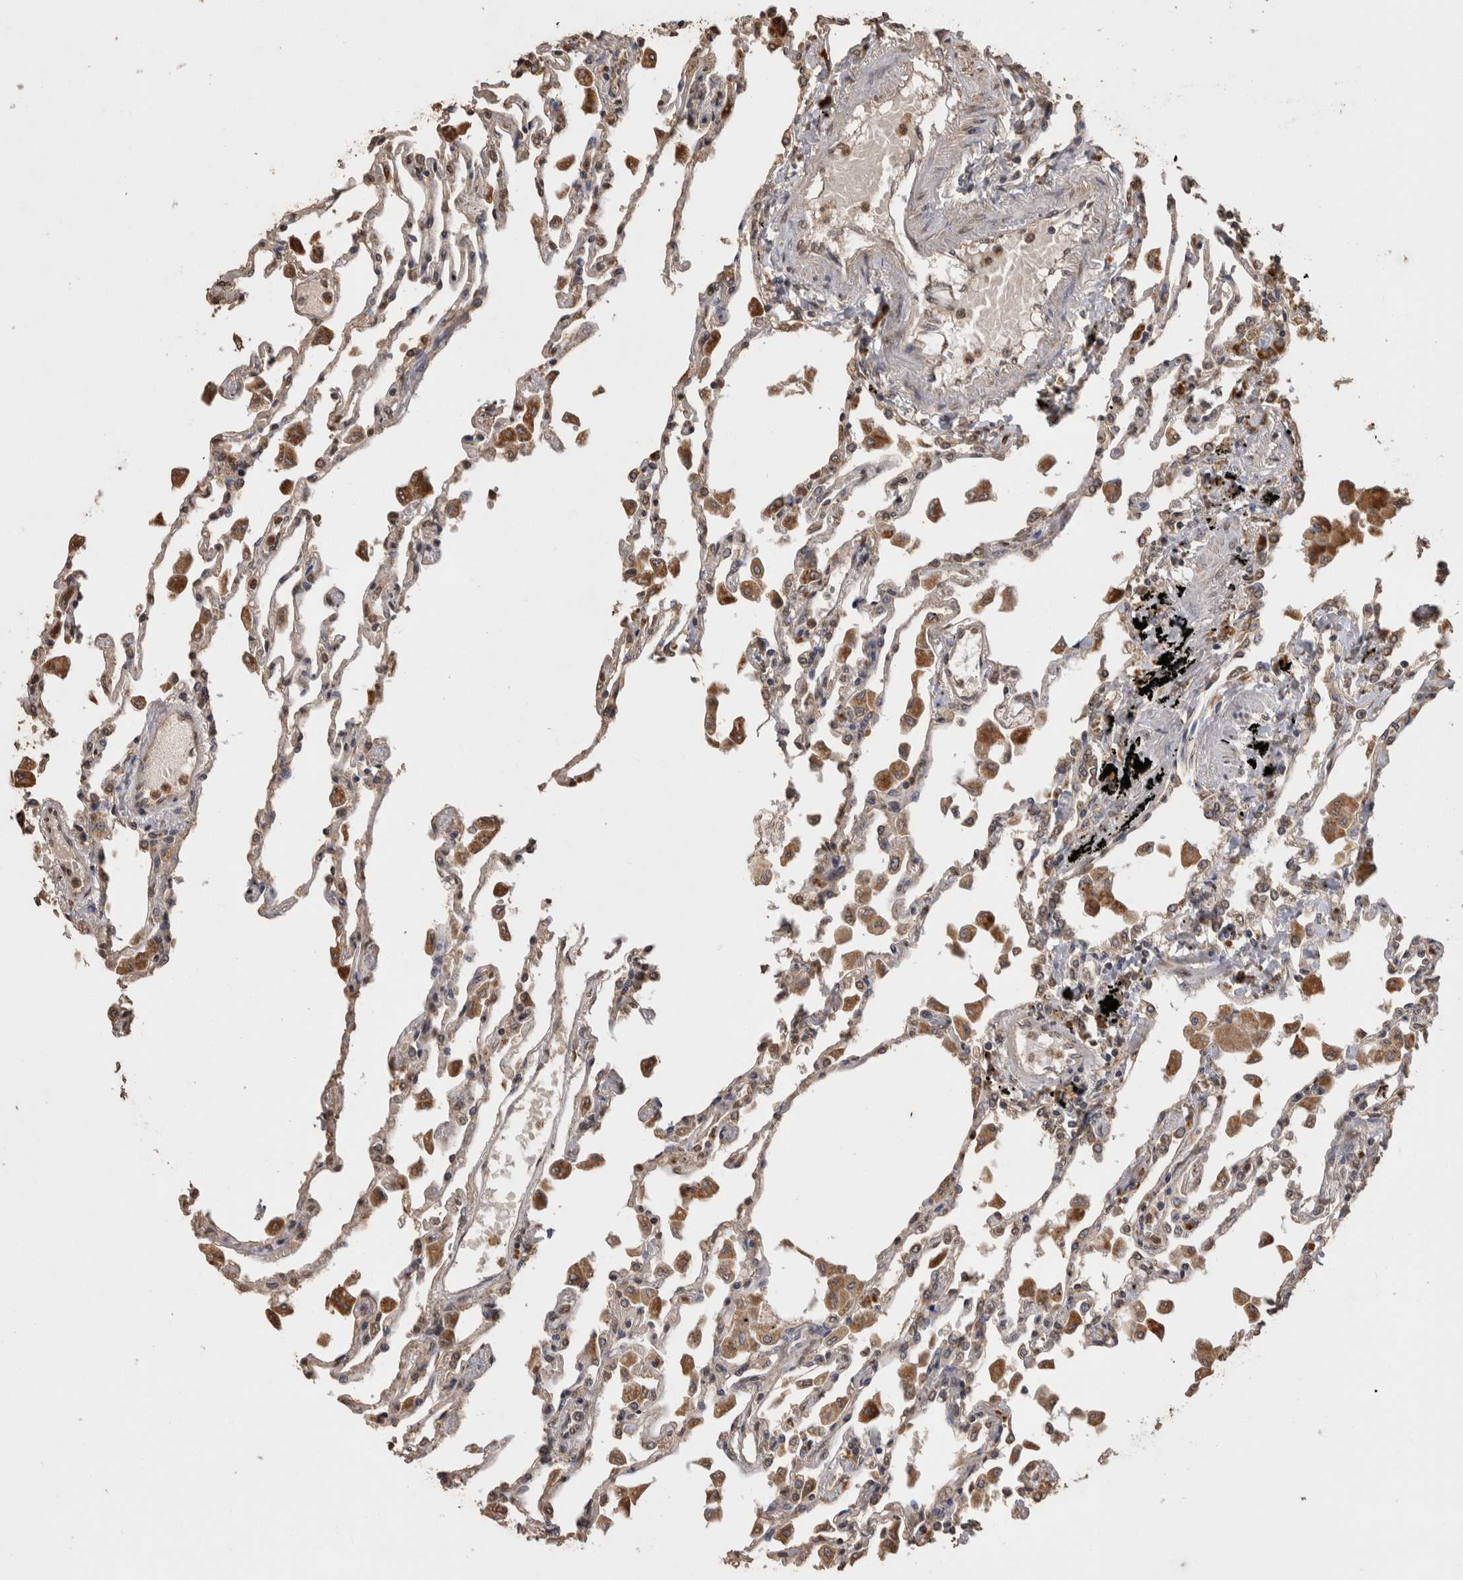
{"staining": {"intensity": "moderate", "quantity": "25%-75%", "location": "cytoplasmic/membranous"}, "tissue": "lung", "cell_type": "Alveolar cells", "image_type": "normal", "snomed": [{"axis": "morphology", "description": "Normal tissue, NOS"}, {"axis": "topography", "description": "Bronchus"}, {"axis": "topography", "description": "Lung"}], "caption": "Immunohistochemistry (IHC) (DAB) staining of unremarkable lung demonstrates moderate cytoplasmic/membranous protein expression in approximately 25%-75% of alveolar cells.", "gene": "SOCS5", "patient": {"sex": "female", "age": 49}}